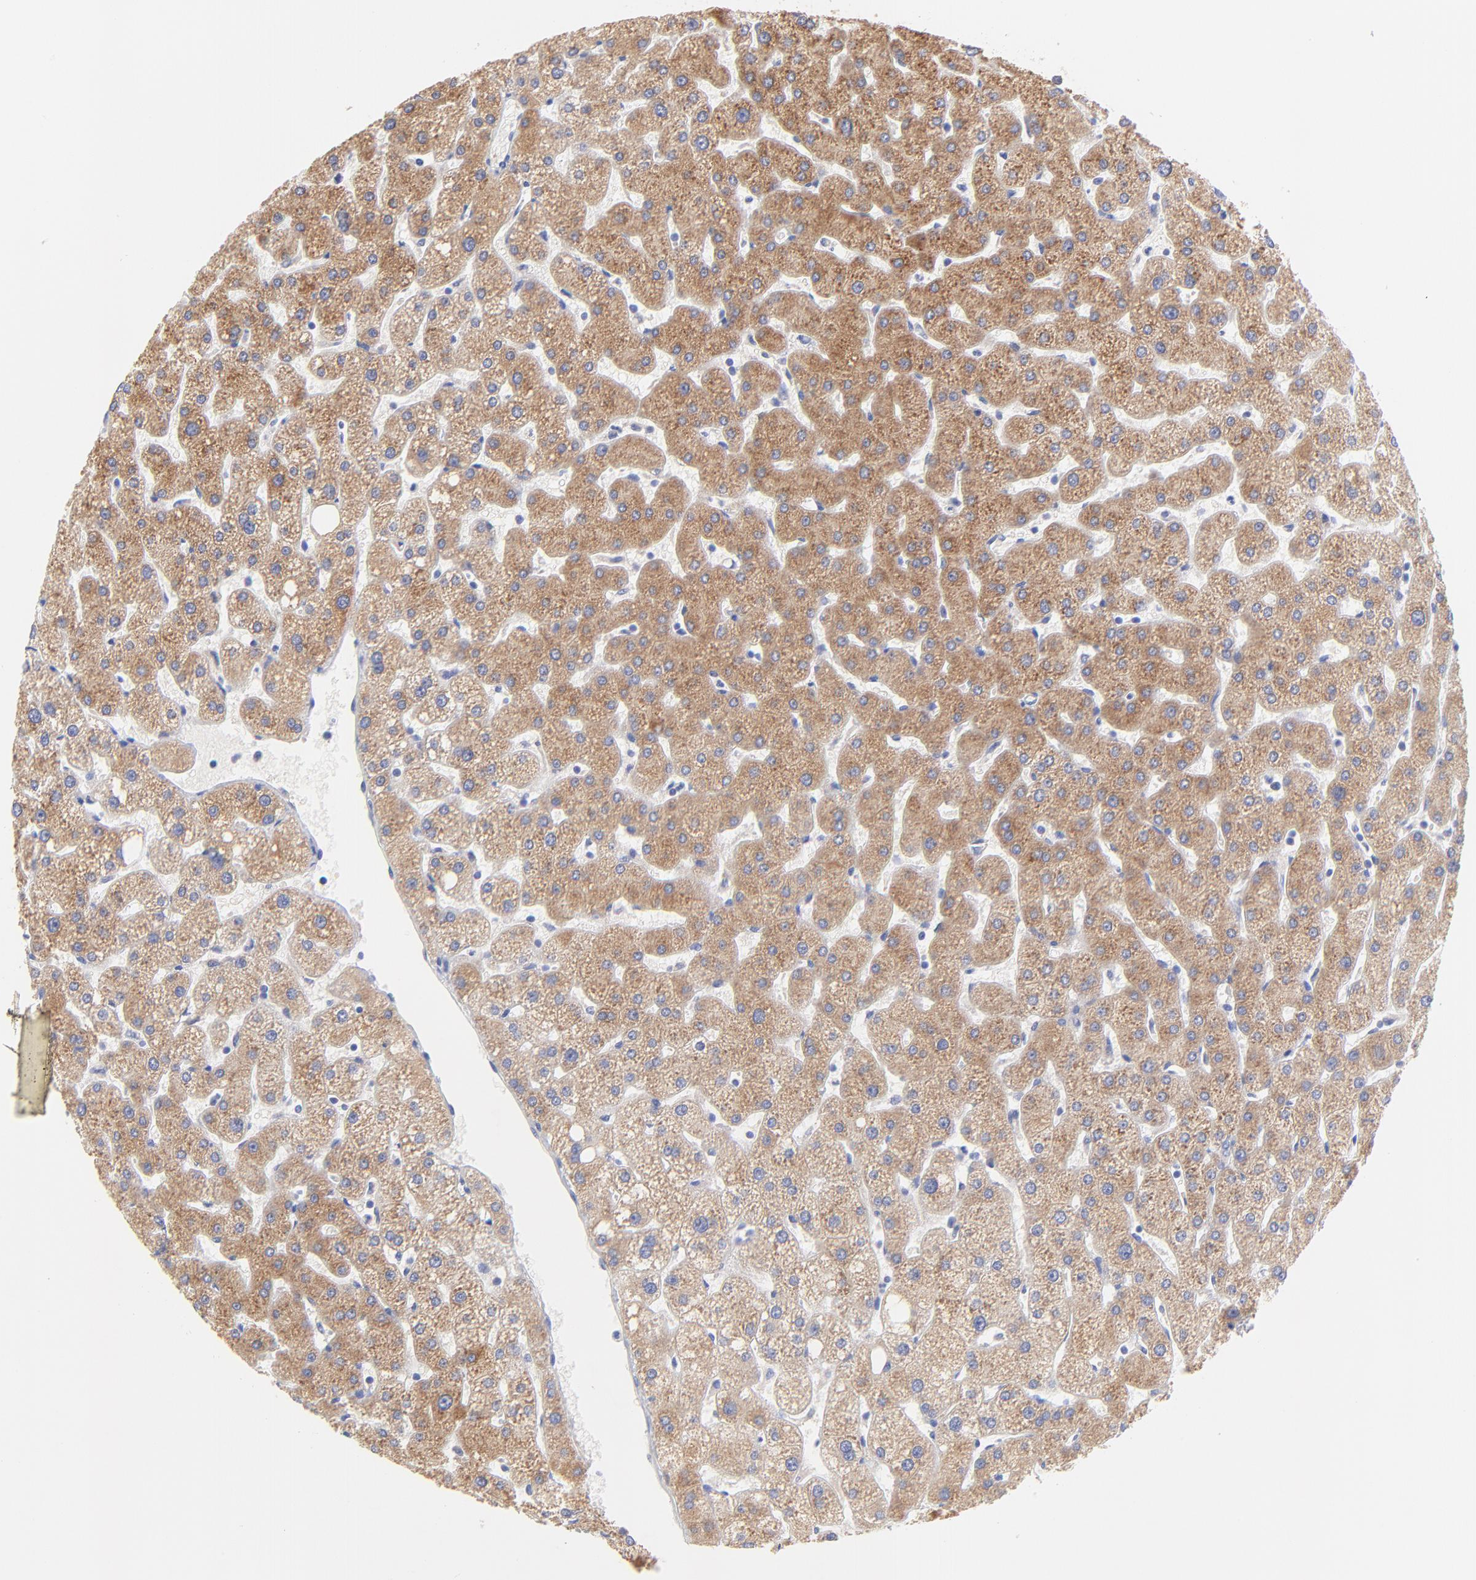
{"staining": {"intensity": "weak", "quantity": "<25%", "location": "cytoplasmic/membranous"}, "tissue": "liver", "cell_type": "Cholangiocytes", "image_type": "normal", "snomed": [{"axis": "morphology", "description": "Normal tissue, NOS"}, {"axis": "topography", "description": "Liver"}], "caption": "Immunohistochemistry (IHC) image of normal liver stained for a protein (brown), which shows no staining in cholangiocytes. (Stains: DAB (3,3'-diaminobenzidine) IHC with hematoxylin counter stain, Microscopy: brightfield microscopy at high magnification).", "gene": "EBP", "patient": {"sex": "male", "age": 67}}